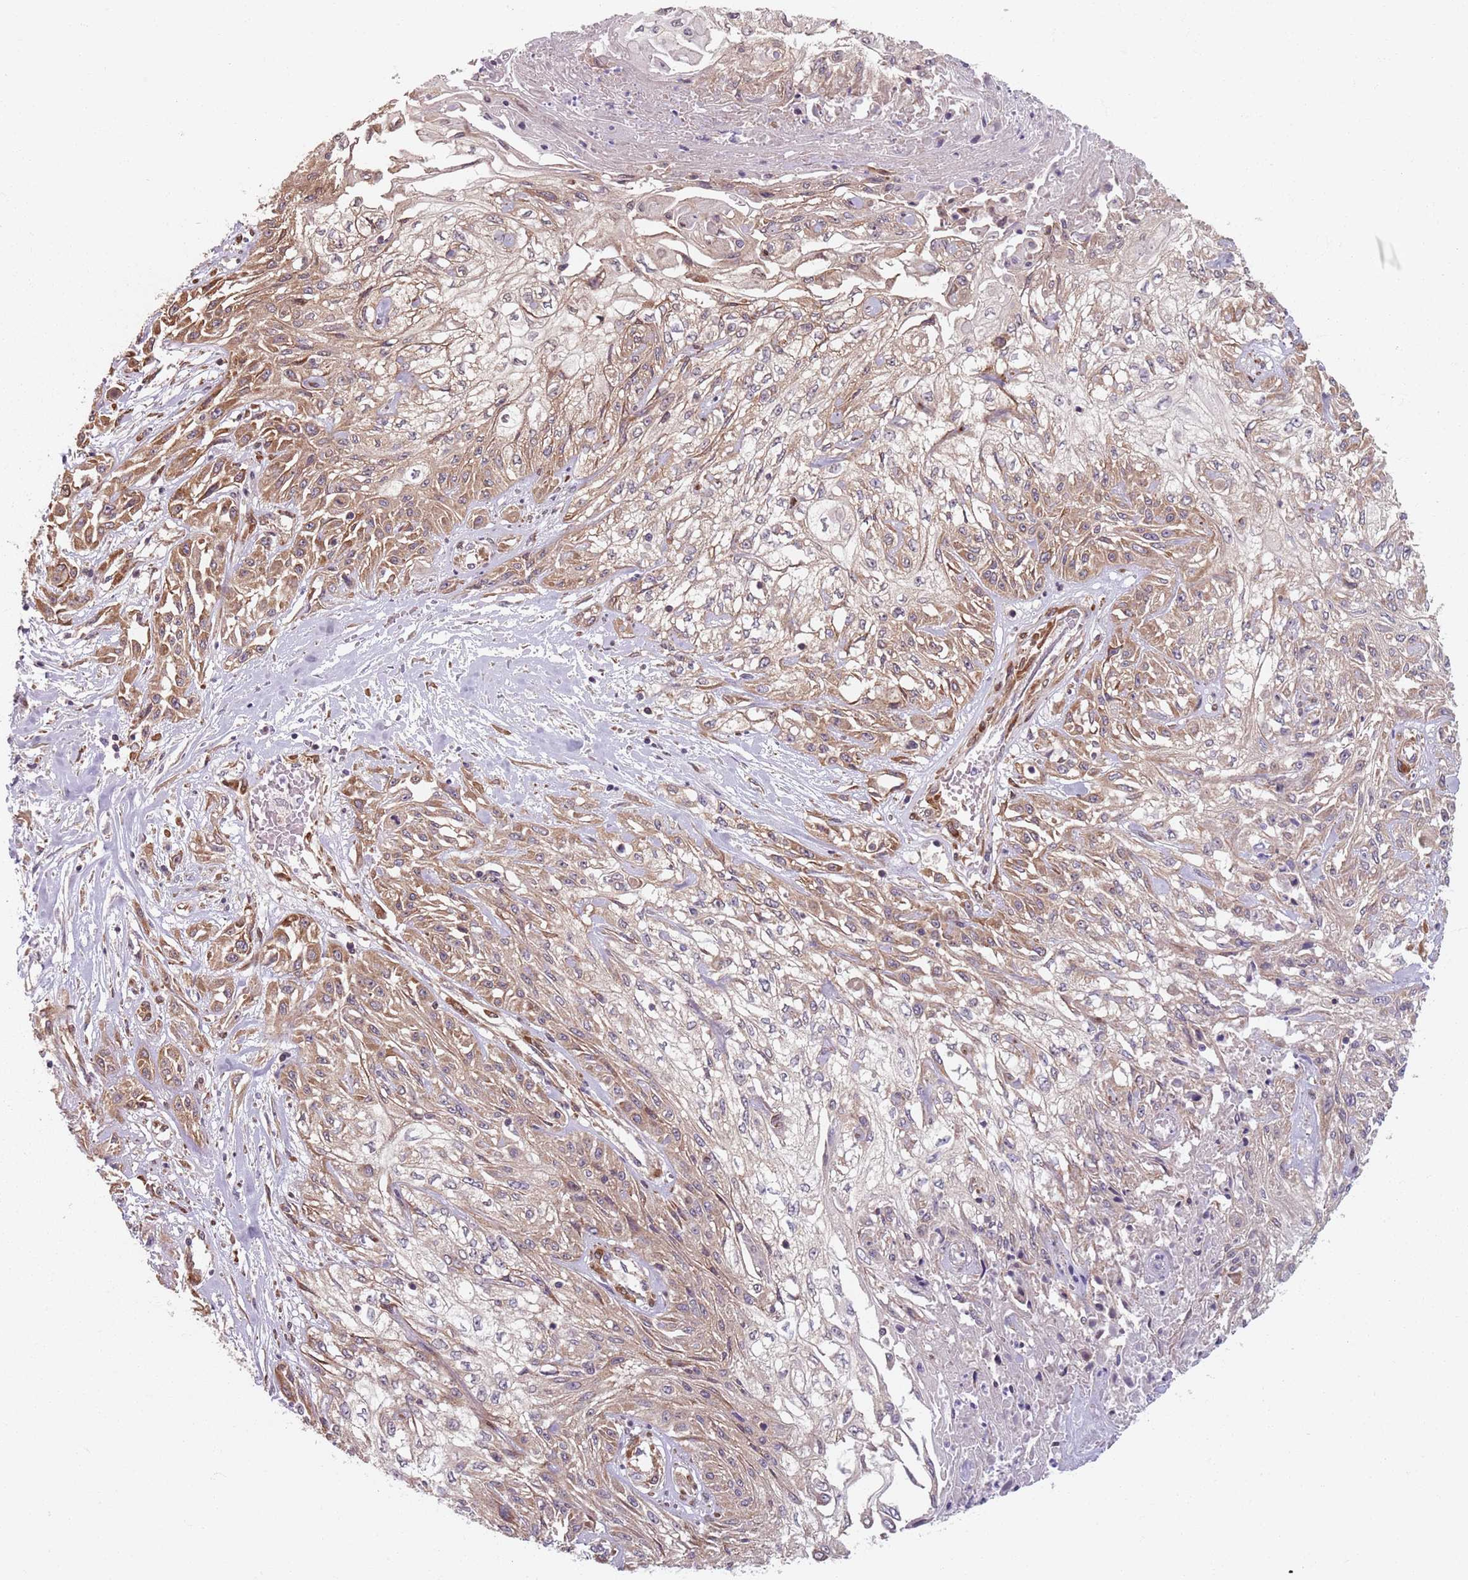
{"staining": {"intensity": "weak", "quantity": ">75%", "location": "cytoplasmic/membranous"}, "tissue": "skin cancer", "cell_type": "Tumor cells", "image_type": "cancer", "snomed": [{"axis": "morphology", "description": "Squamous cell carcinoma, NOS"}, {"axis": "morphology", "description": "Squamous cell carcinoma, metastatic, NOS"}, {"axis": "topography", "description": "Skin"}, {"axis": "topography", "description": "Lymph node"}], "caption": "This is an image of immunohistochemistry (IHC) staining of squamous cell carcinoma (skin), which shows weak expression in the cytoplasmic/membranous of tumor cells.", "gene": "NOTCH3", "patient": {"sex": "male", "age": 75}}